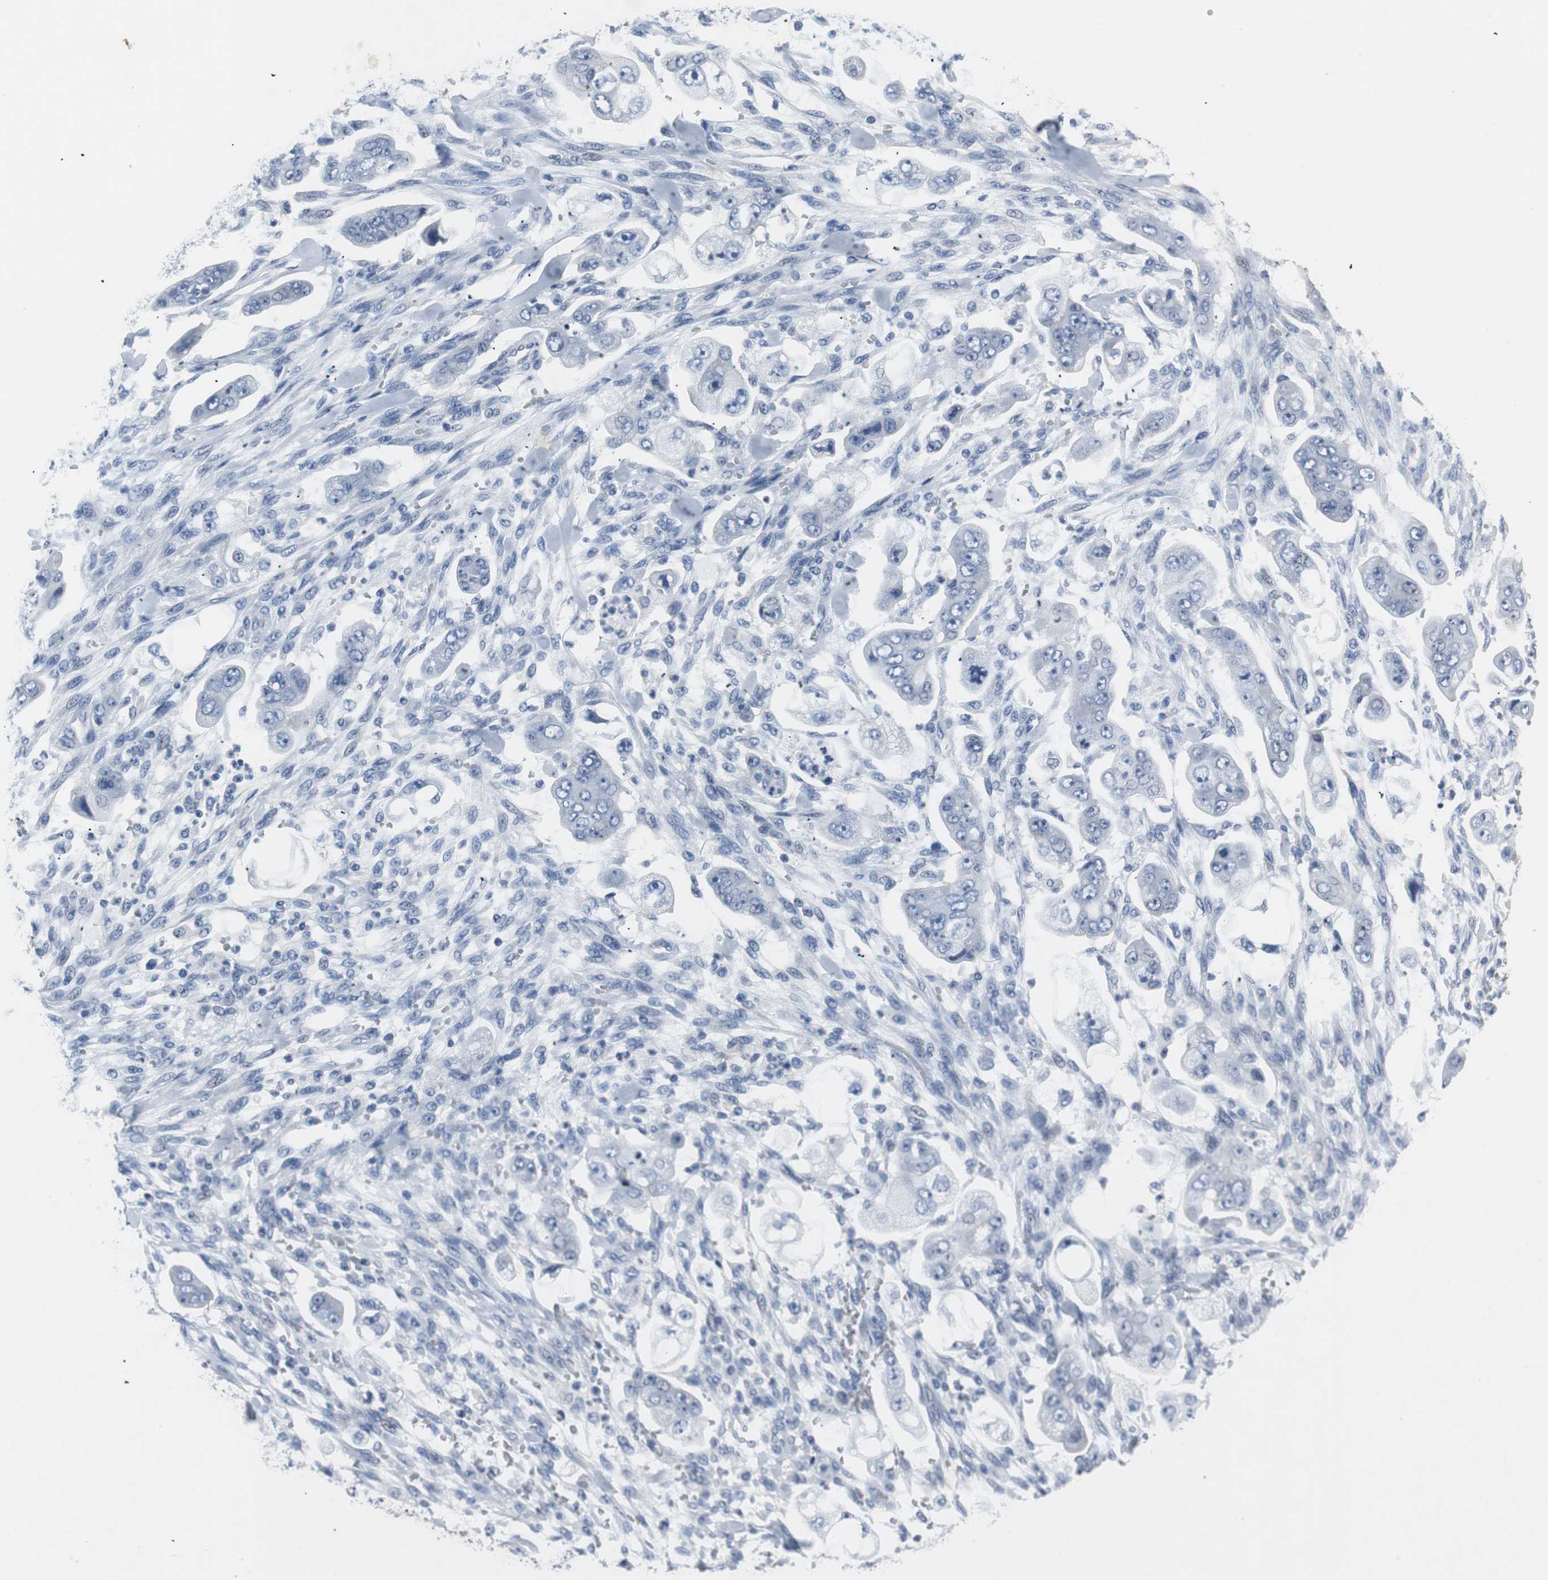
{"staining": {"intensity": "negative", "quantity": "none", "location": "none"}, "tissue": "stomach cancer", "cell_type": "Tumor cells", "image_type": "cancer", "snomed": [{"axis": "morphology", "description": "Adenocarcinoma, NOS"}, {"axis": "topography", "description": "Stomach"}], "caption": "This is an immunohistochemistry histopathology image of stomach cancer (adenocarcinoma). There is no staining in tumor cells.", "gene": "LRP2", "patient": {"sex": "male", "age": 62}}